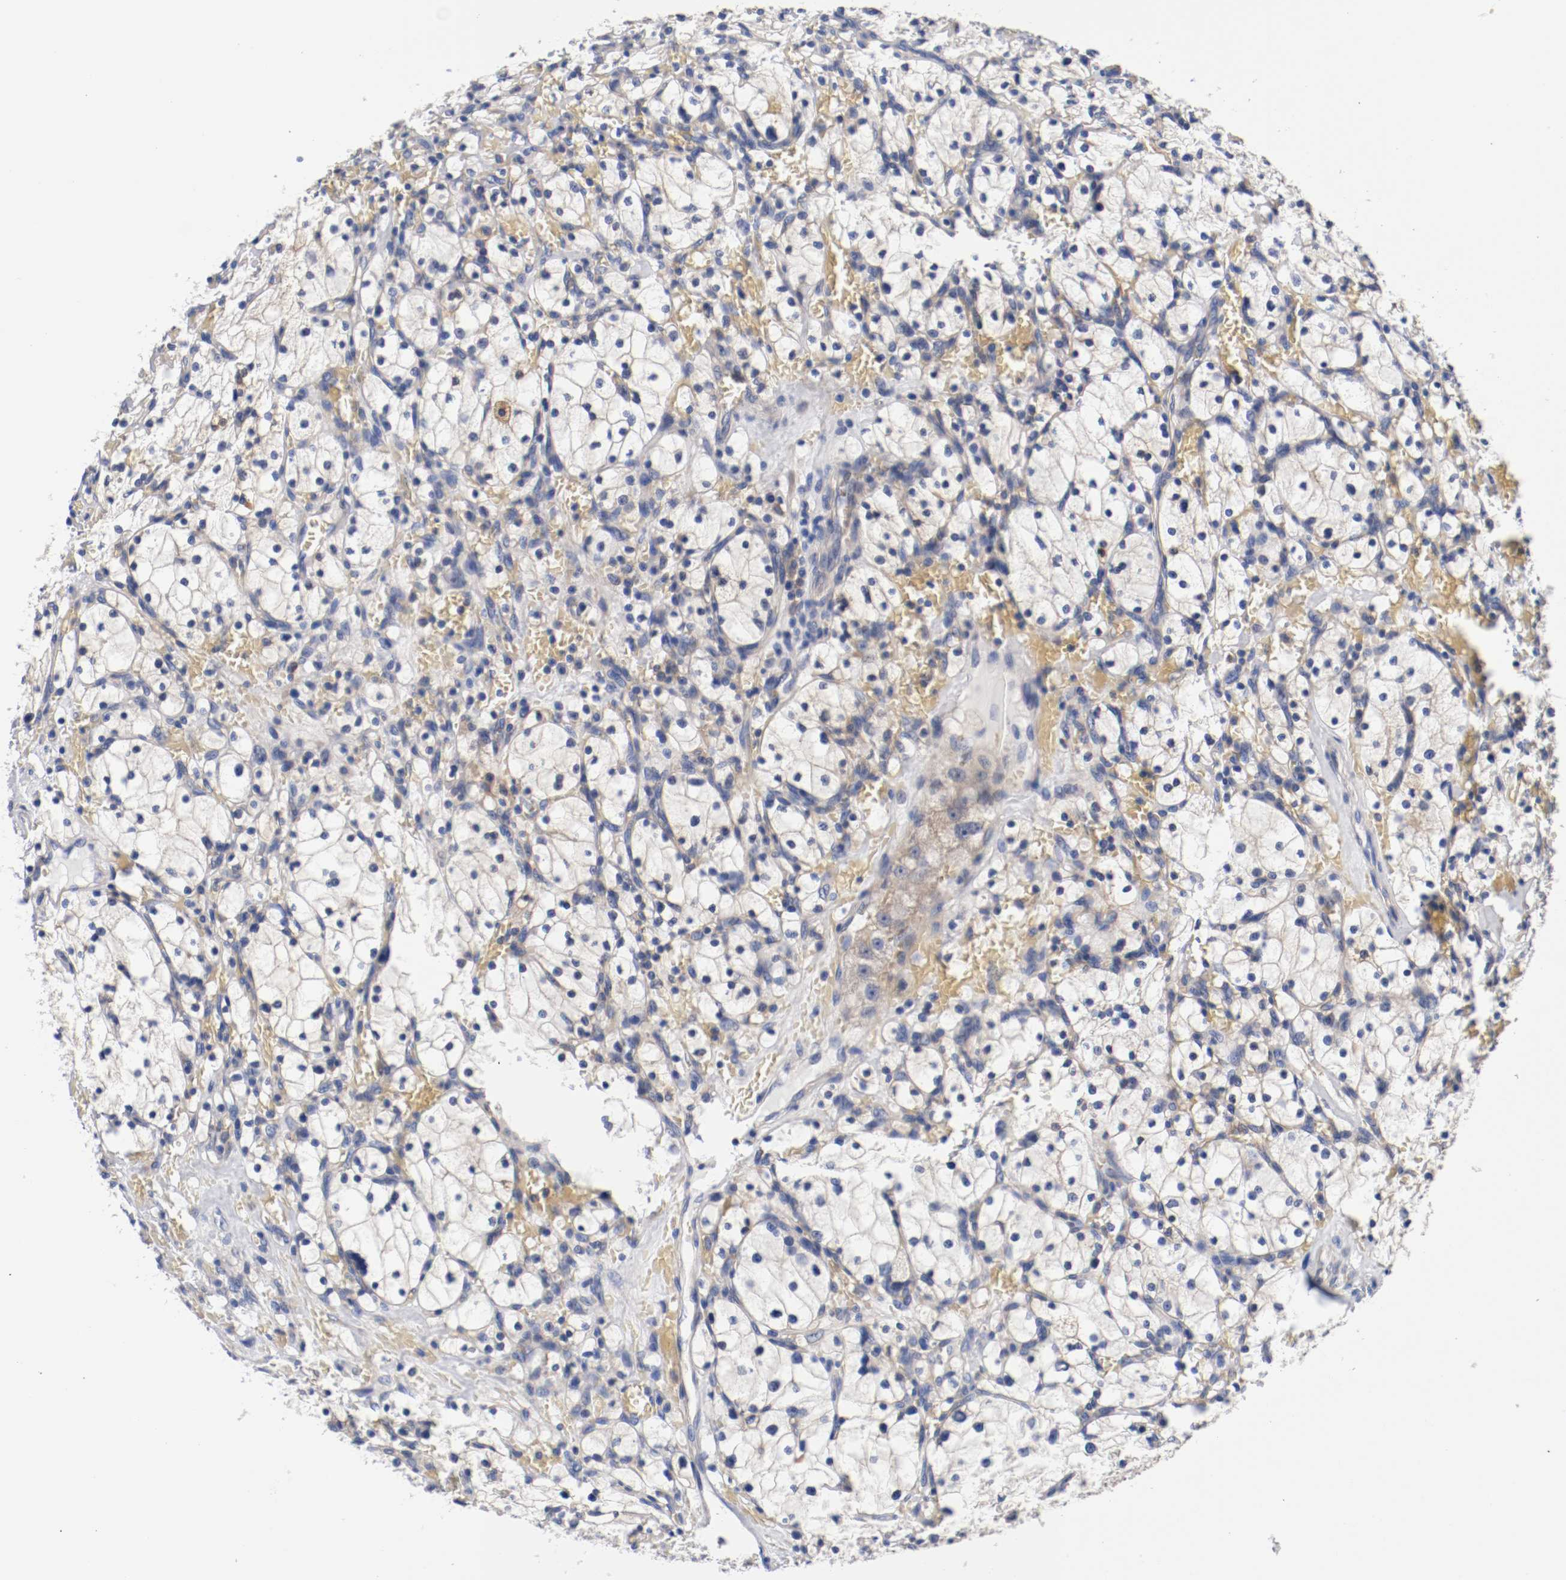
{"staining": {"intensity": "weak", "quantity": "<25%", "location": "cytoplasmic/membranous"}, "tissue": "renal cancer", "cell_type": "Tumor cells", "image_type": "cancer", "snomed": [{"axis": "morphology", "description": "Adenocarcinoma, NOS"}, {"axis": "topography", "description": "Kidney"}], "caption": "Immunohistochemical staining of human renal adenocarcinoma displays no significant staining in tumor cells.", "gene": "HGS", "patient": {"sex": "female", "age": 83}}